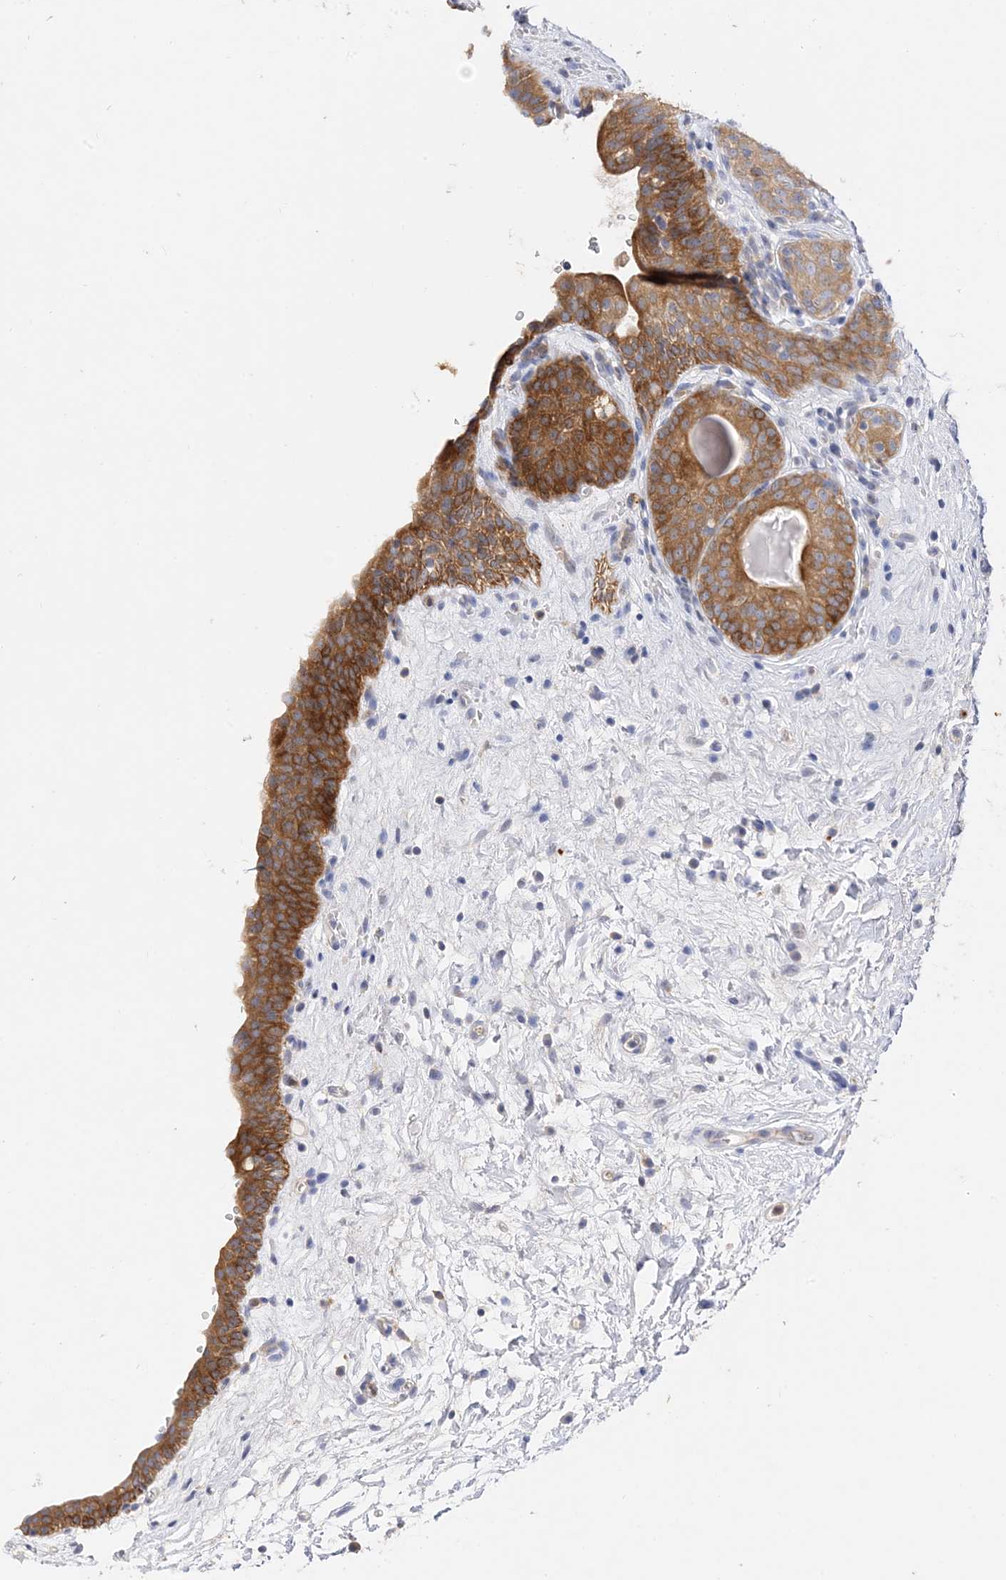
{"staining": {"intensity": "moderate", "quantity": ">75%", "location": "cytoplasmic/membranous"}, "tissue": "urinary bladder", "cell_type": "Urothelial cells", "image_type": "normal", "snomed": [{"axis": "morphology", "description": "Normal tissue, NOS"}, {"axis": "topography", "description": "Urinary bladder"}], "caption": "Immunohistochemical staining of normal urinary bladder demonstrates medium levels of moderate cytoplasmic/membranous positivity in about >75% of urothelial cells.", "gene": "ARV1", "patient": {"sex": "male", "age": 83}}